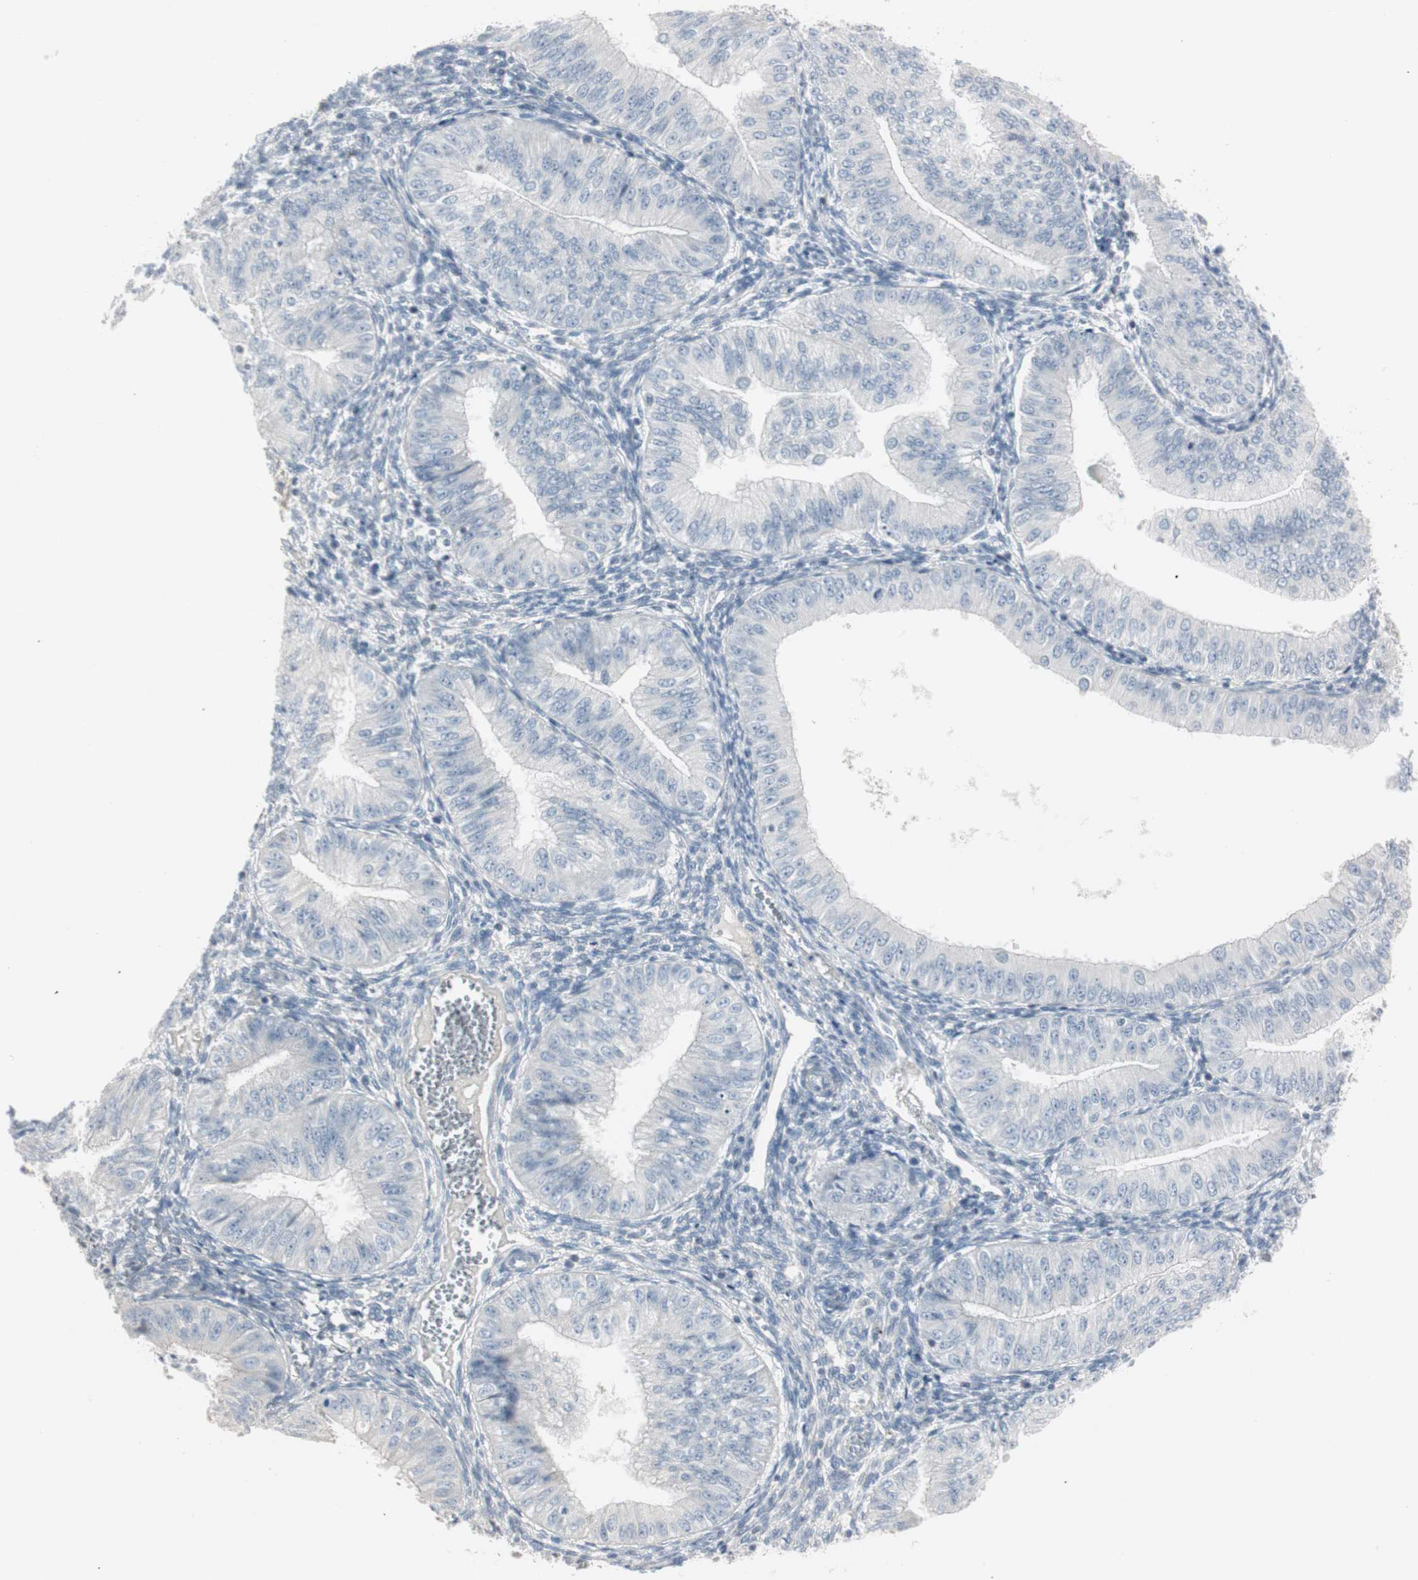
{"staining": {"intensity": "negative", "quantity": "none", "location": "none"}, "tissue": "endometrial cancer", "cell_type": "Tumor cells", "image_type": "cancer", "snomed": [{"axis": "morphology", "description": "Normal tissue, NOS"}, {"axis": "morphology", "description": "Adenocarcinoma, NOS"}, {"axis": "topography", "description": "Endometrium"}], "caption": "Immunohistochemical staining of human endometrial cancer (adenocarcinoma) displays no significant expression in tumor cells.", "gene": "DMPK", "patient": {"sex": "female", "age": 53}}